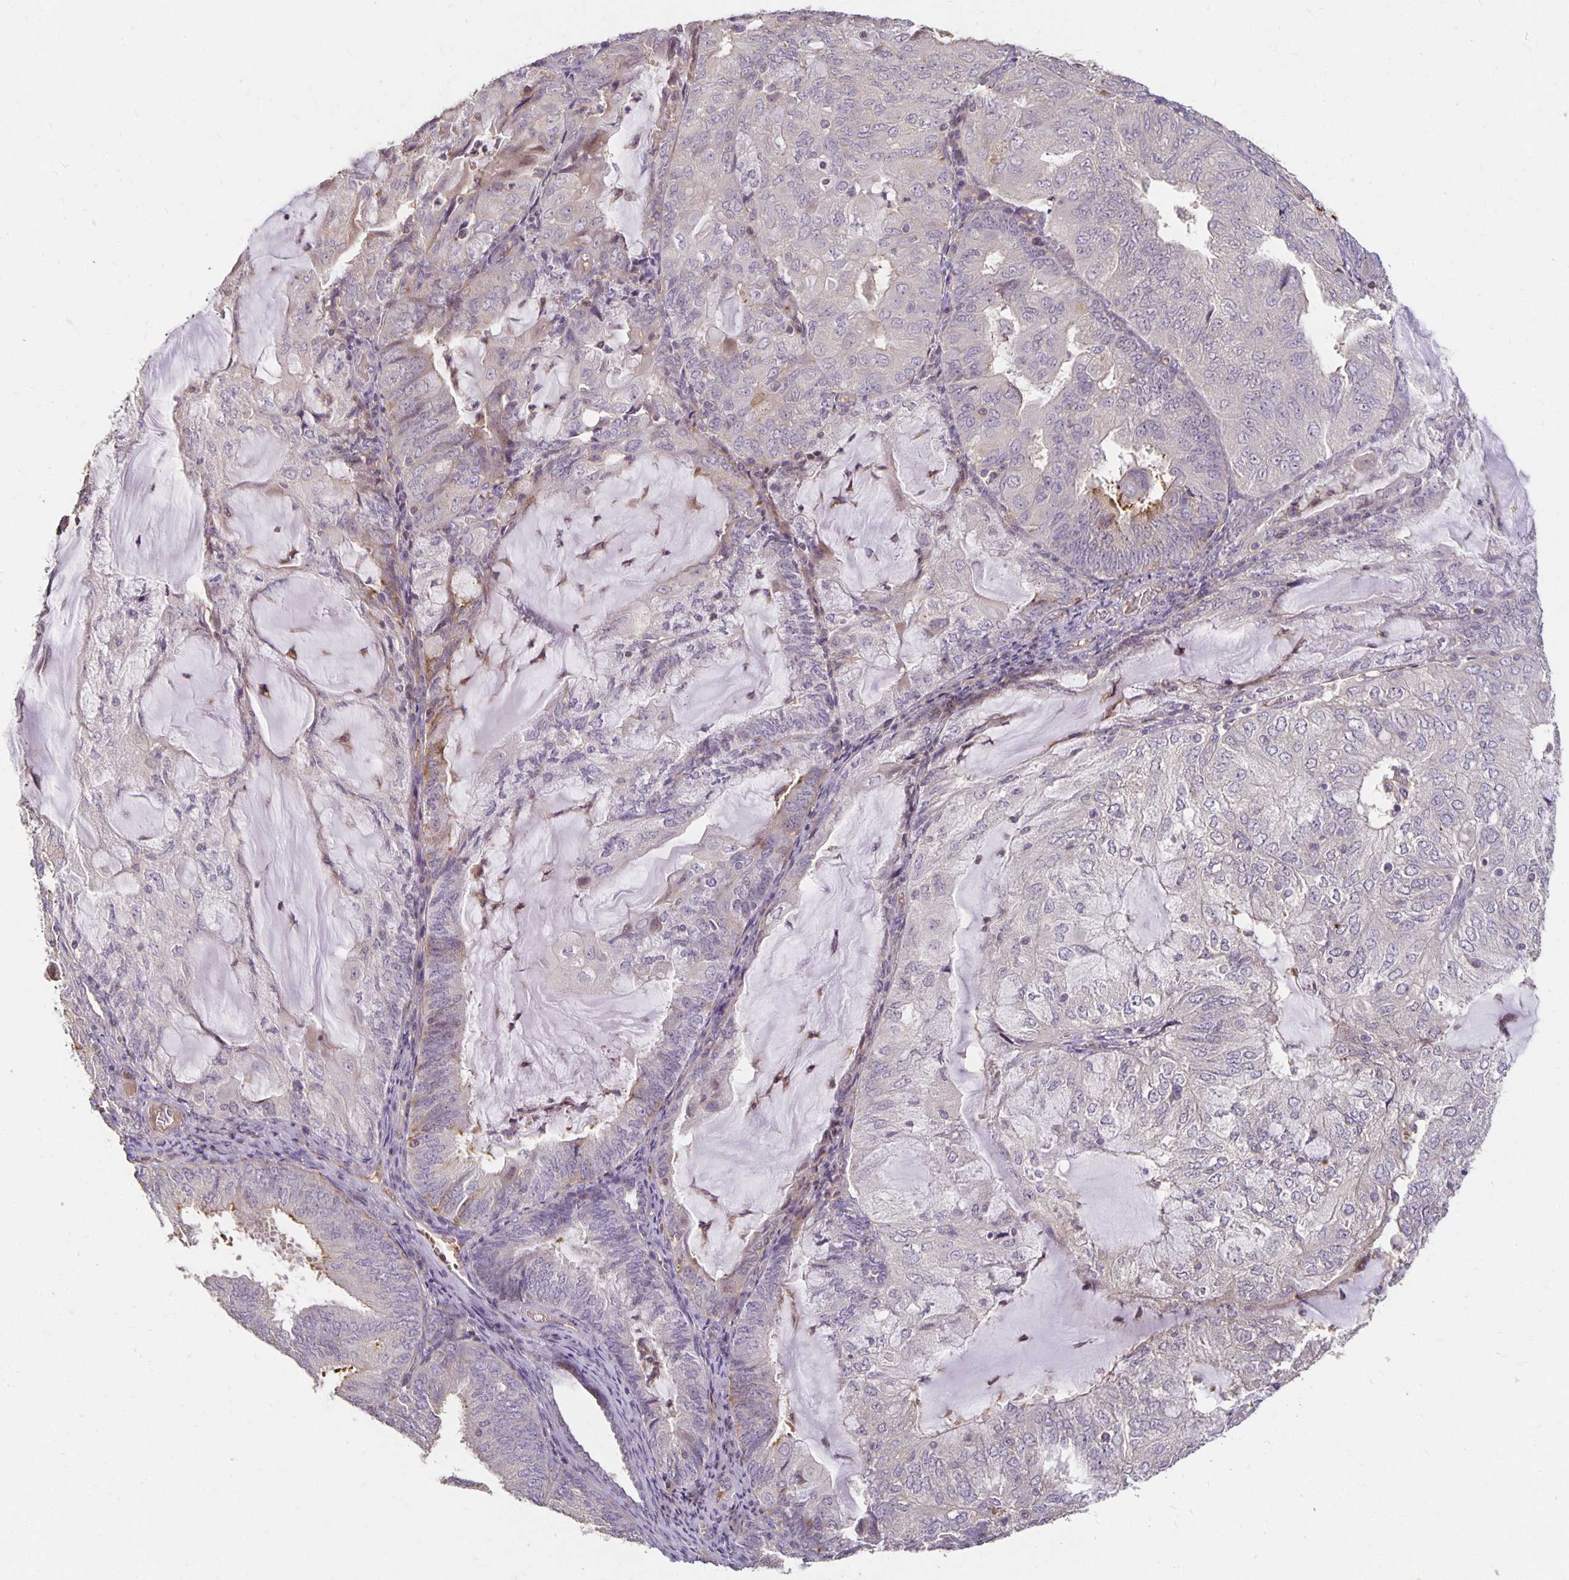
{"staining": {"intensity": "weak", "quantity": "<25%", "location": "cytoplasmic/membranous"}, "tissue": "endometrial cancer", "cell_type": "Tumor cells", "image_type": "cancer", "snomed": [{"axis": "morphology", "description": "Adenocarcinoma, NOS"}, {"axis": "topography", "description": "Endometrium"}], "caption": "An immunohistochemistry (IHC) micrograph of endometrial adenocarcinoma is shown. There is no staining in tumor cells of endometrial adenocarcinoma.", "gene": "CST6", "patient": {"sex": "female", "age": 81}}